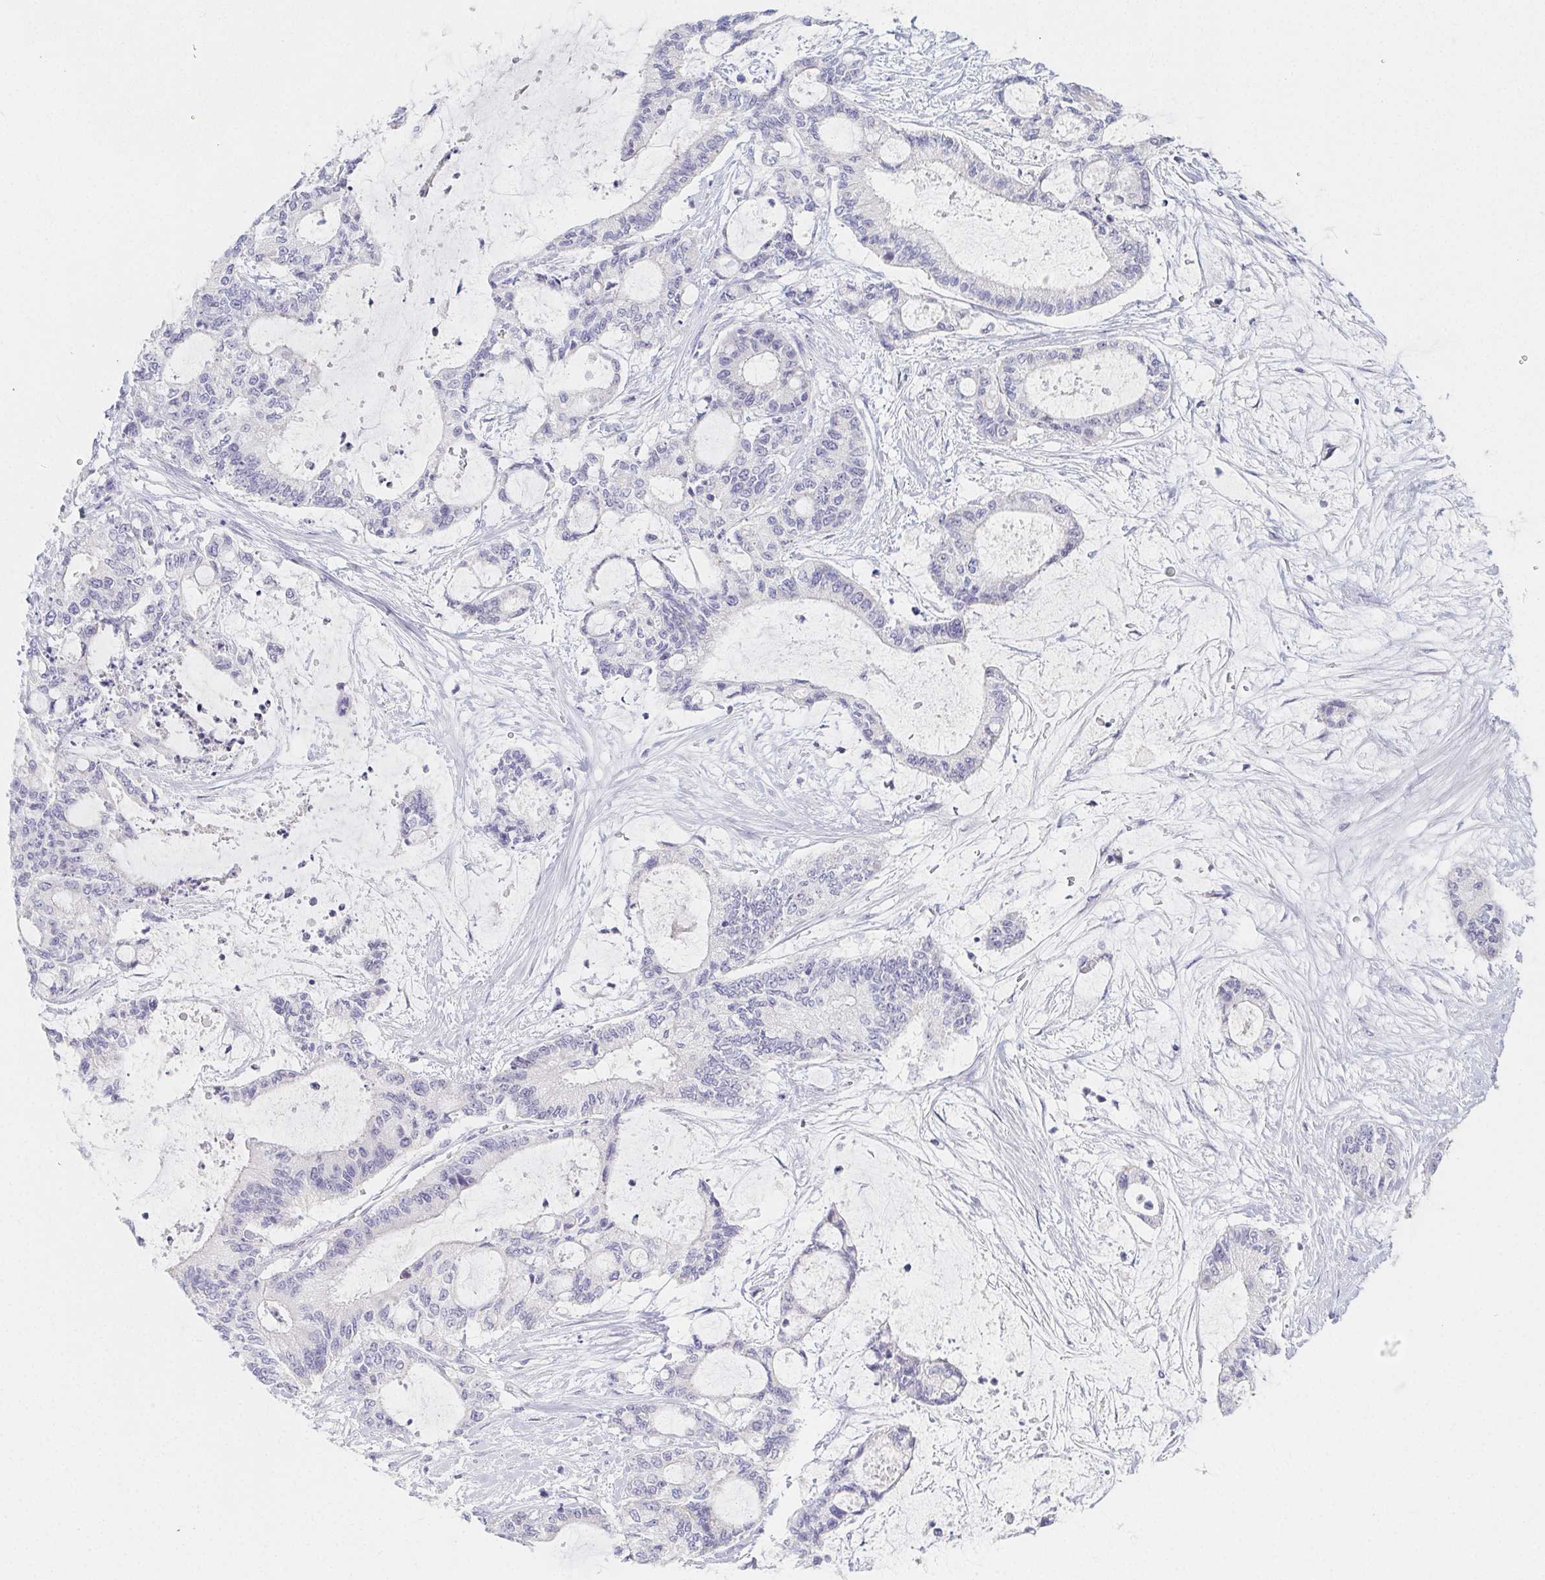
{"staining": {"intensity": "negative", "quantity": "none", "location": "none"}, "tissue": "liver cancer", "cell_type": "Tumor cells", "image_type": "cancer", "snomed": [{"axis": "morphology", "description": "Normal tissue, NOS"}, {"axis": "morphology", "description": "Cholangiocarcinoma"}, {"axis": "topography", "description": "Liver"}, {"axis": "topography", "description": "Peripheral nerve tissue"}], "caption": "There is no significant staining in tumor cells of cholangiocarcinoma (liver).", "gene": "GLIPR1L1", "patient": {"sex": "female", "age": 73}}